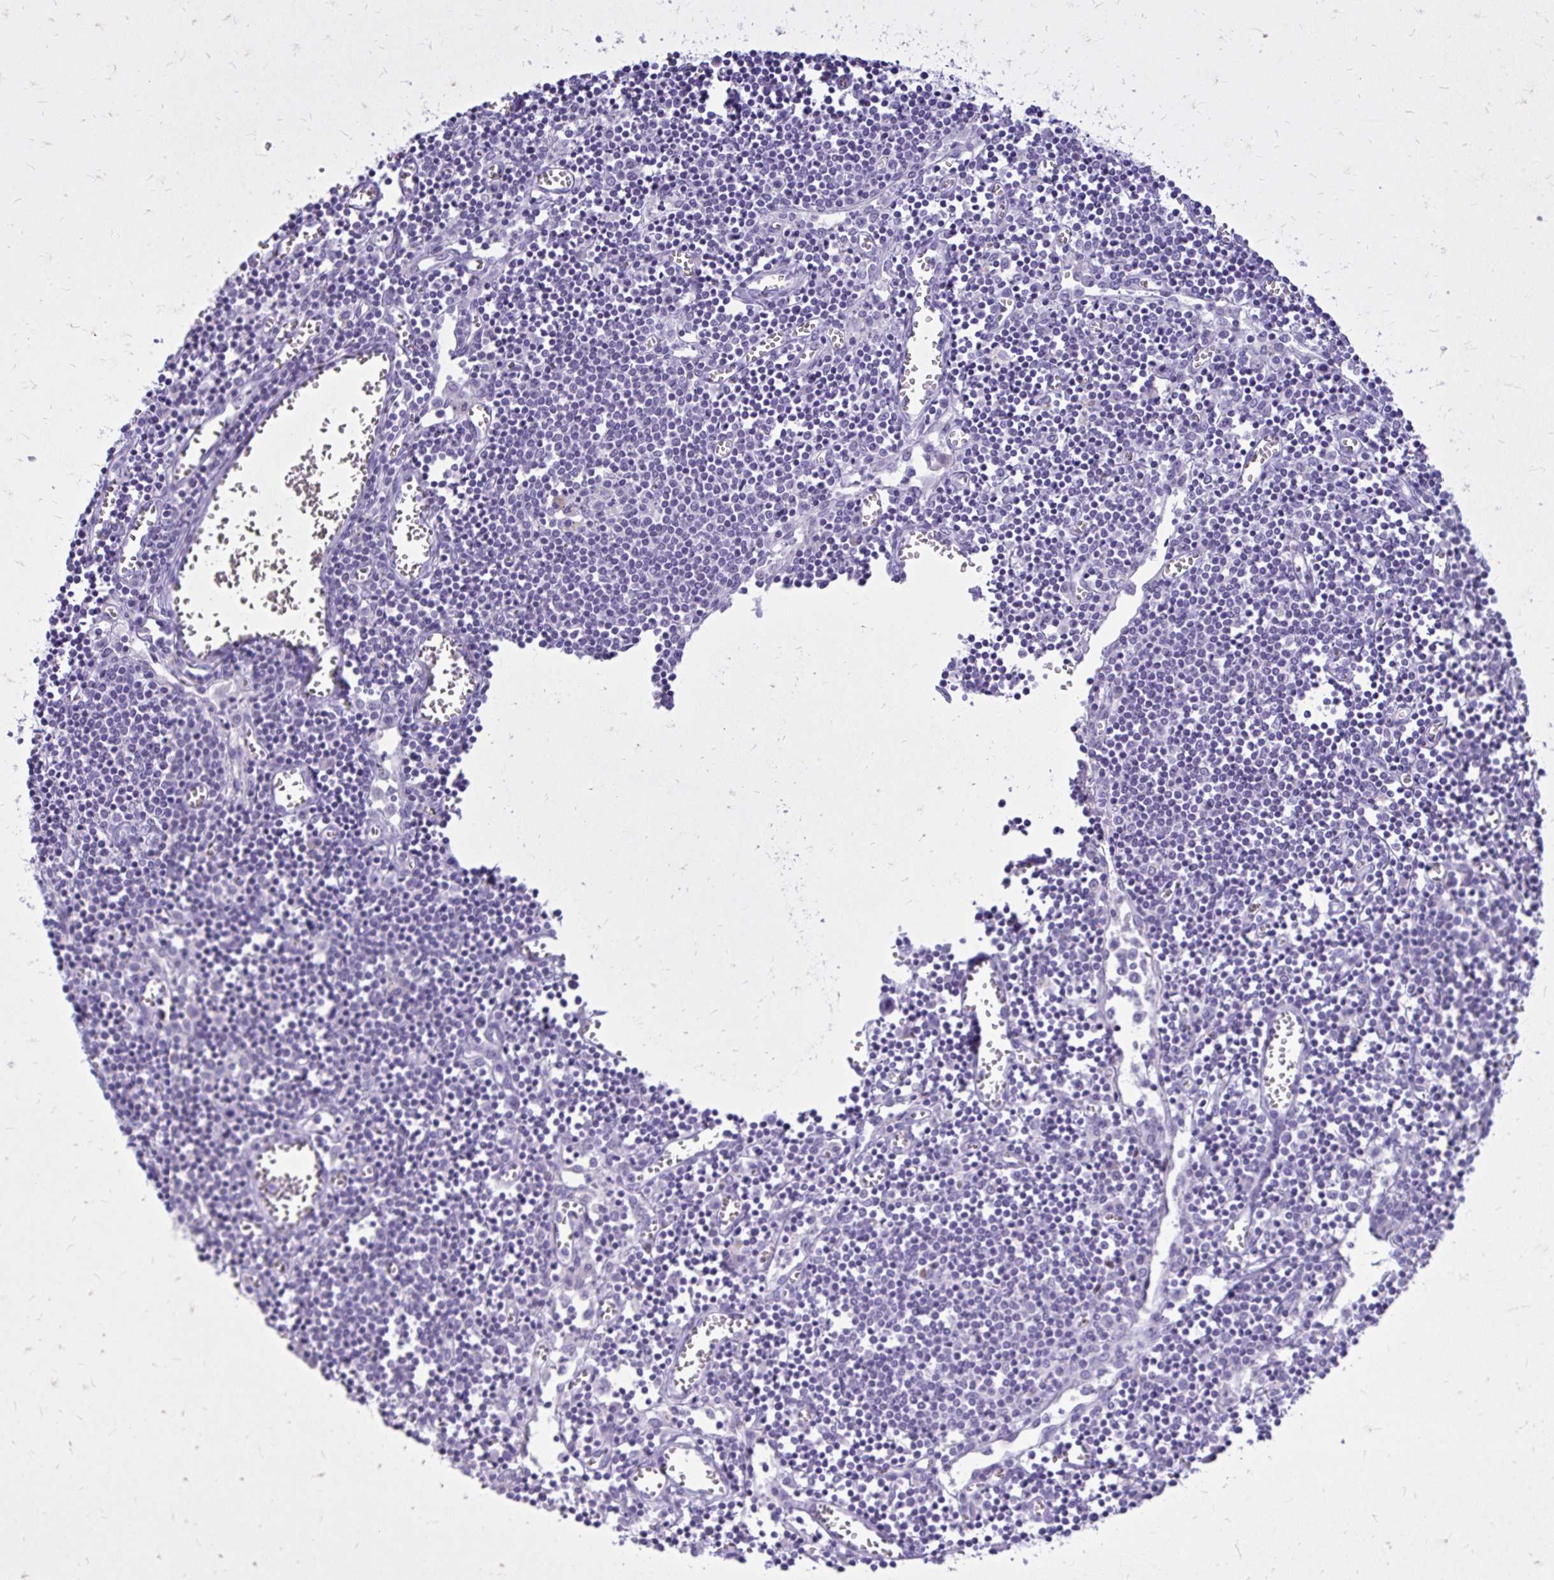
{"staining": {"intensity": "negative", "quantity": "none", "location": "none"}, "tissue": "lymph node", "cell_type": "Germinal center cells", "image_type": "normal", "snomed": [{"axis": "morphology", "description": "Normal tissue, NOS"}, {"axis": "topography", "description": "Lymph node"}], "caption": "Germinal center cells show no significant protein staining in benign lymph node. The staining was performed using DAB to visualize the protein expression in brown, while the nuclei were stained in blue with hematoxylin (Magnification: 20x).", "gene": "BCL6B", "patient": {"sex": "male", "age": 66}}